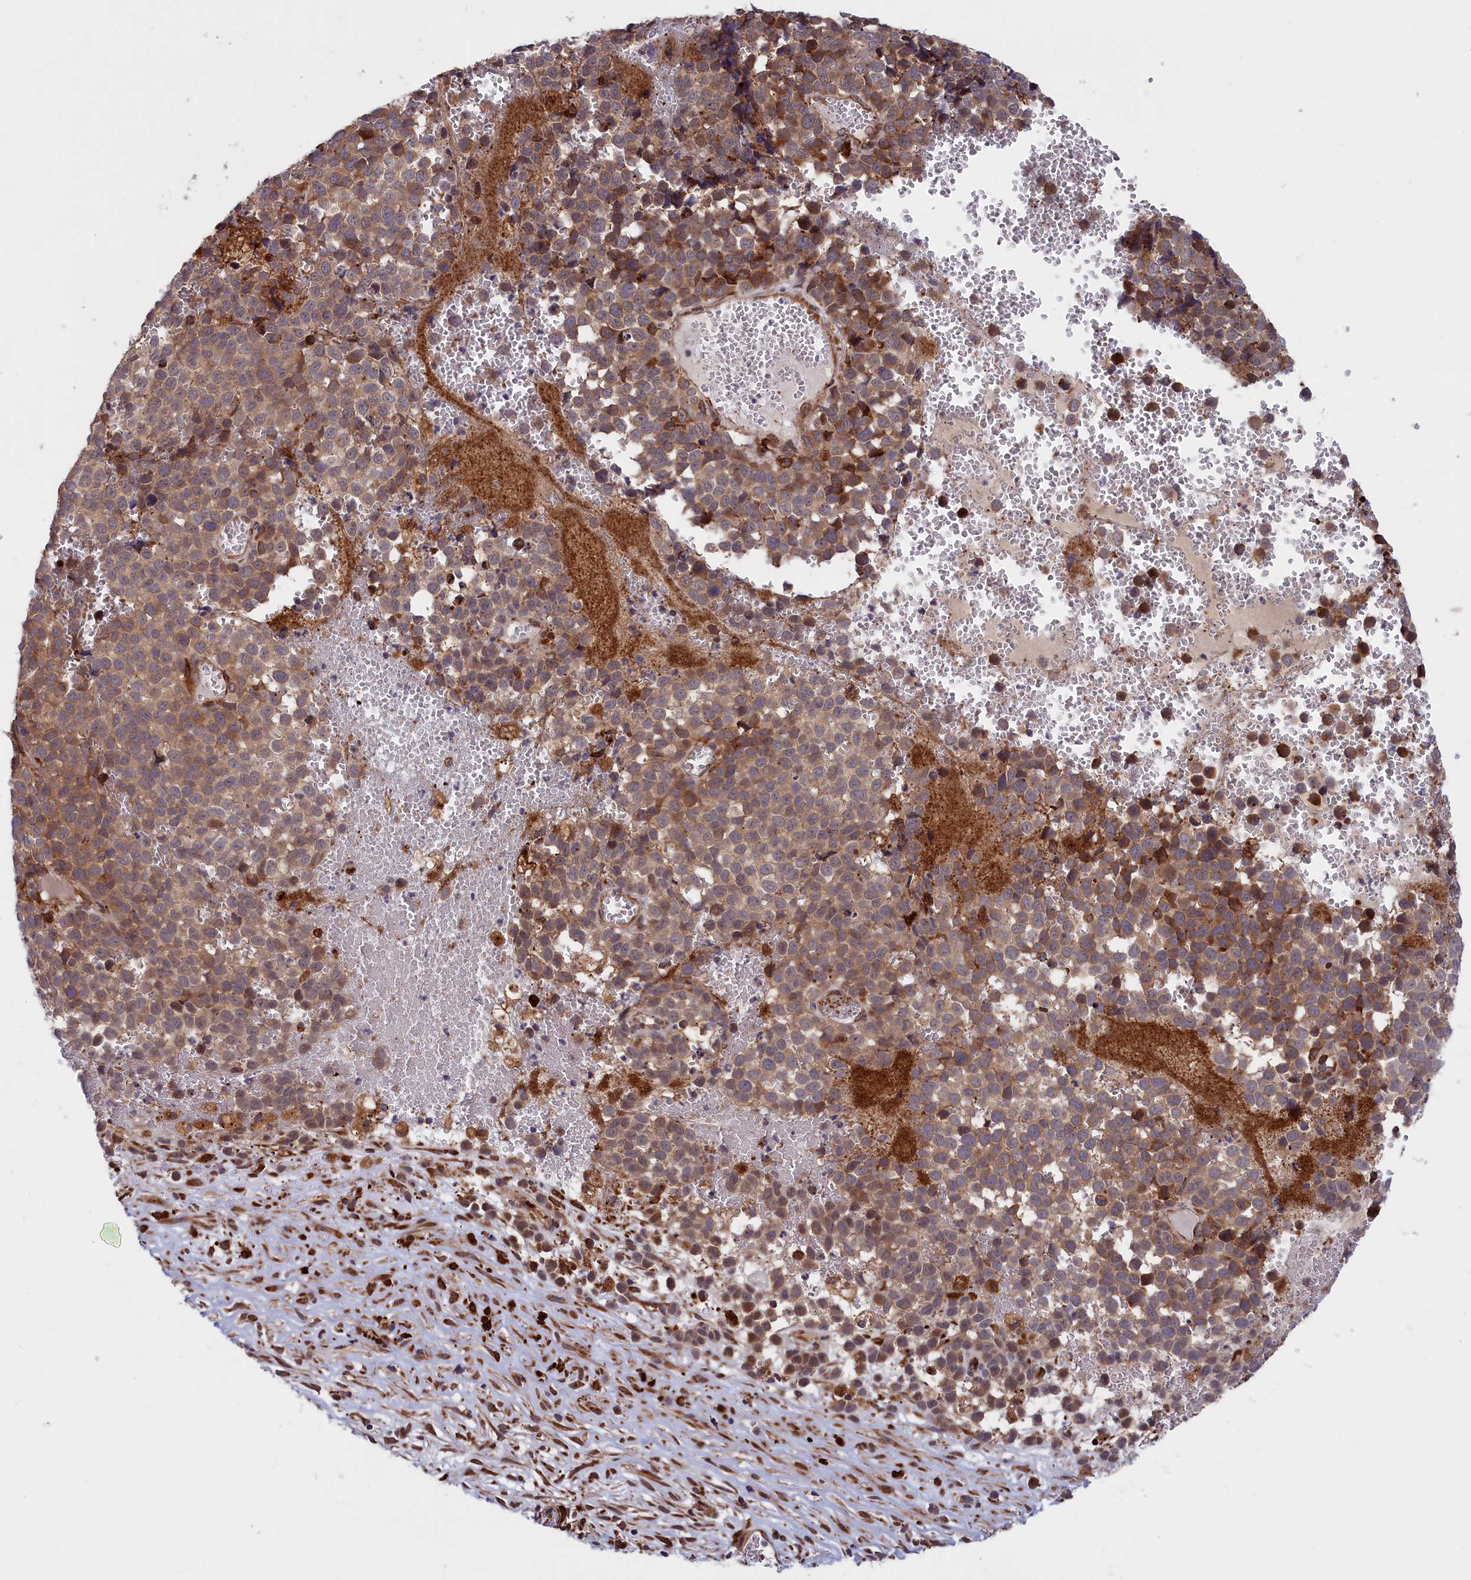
{"staining": {"intensity": "moderate", "quantity": ">75%", "location": "cytoplasmic/membranous"}, "tissue": "melanoma", "cell_type": "Tumor cells", "image_type": "cancer", "snomed": [{"axis": "morphology", "description": "Malignant melanoma, NOS"}, {"axis": "topography", "description": "Nose, NOS"}], "caption": "Protein expression analysis of human melanoma reveals moderate cytoplasmic/membranous positivity in approximately >75% of tumor cells.", "gene": "PLA2G4C", "patient": {"sex": "female", "age": 48}}